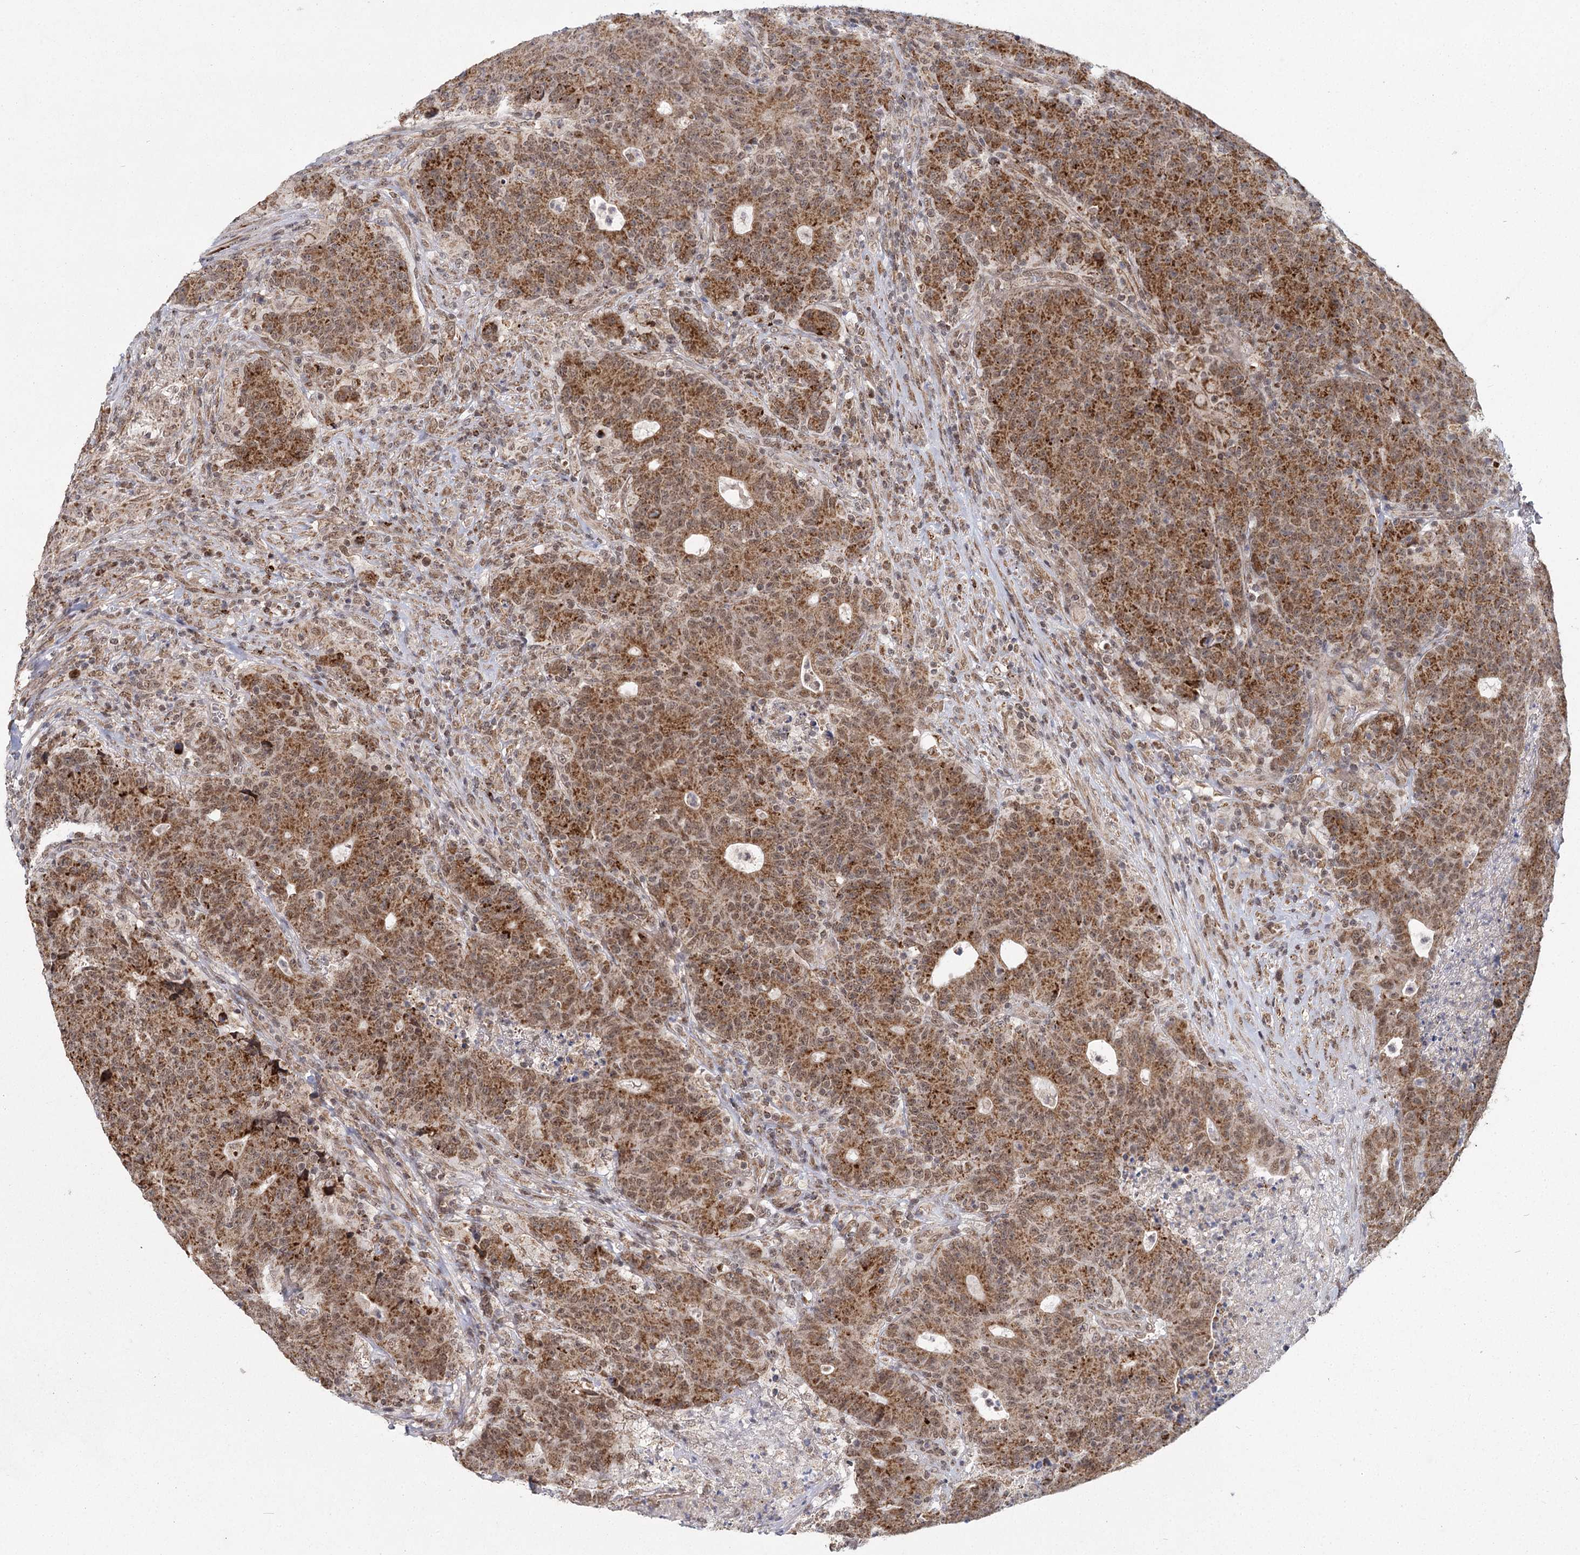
{"staining": {"intensity": "moderate", "quantity": ">75%", "location": "cytoplasmic/membranous,nuclear"}, "tissue": "colorectal cancer", "cell_type": "Tumor cells", "image_type": "cancer", "snomed": [{"axis": "morphology", "description": "Adenocarcinoma, NOS"}, {"axis": "topography", "description": "Colon"}], "caption": "Immunohistochemical staining of human colorectal adenocarcinoma displays moderate cytoplasmic/membranous and nuclear protein positivity in about >75% of tumor cells.", "gene": "ZCCHC24", "patient": {"sex": "female", "age": 75}}